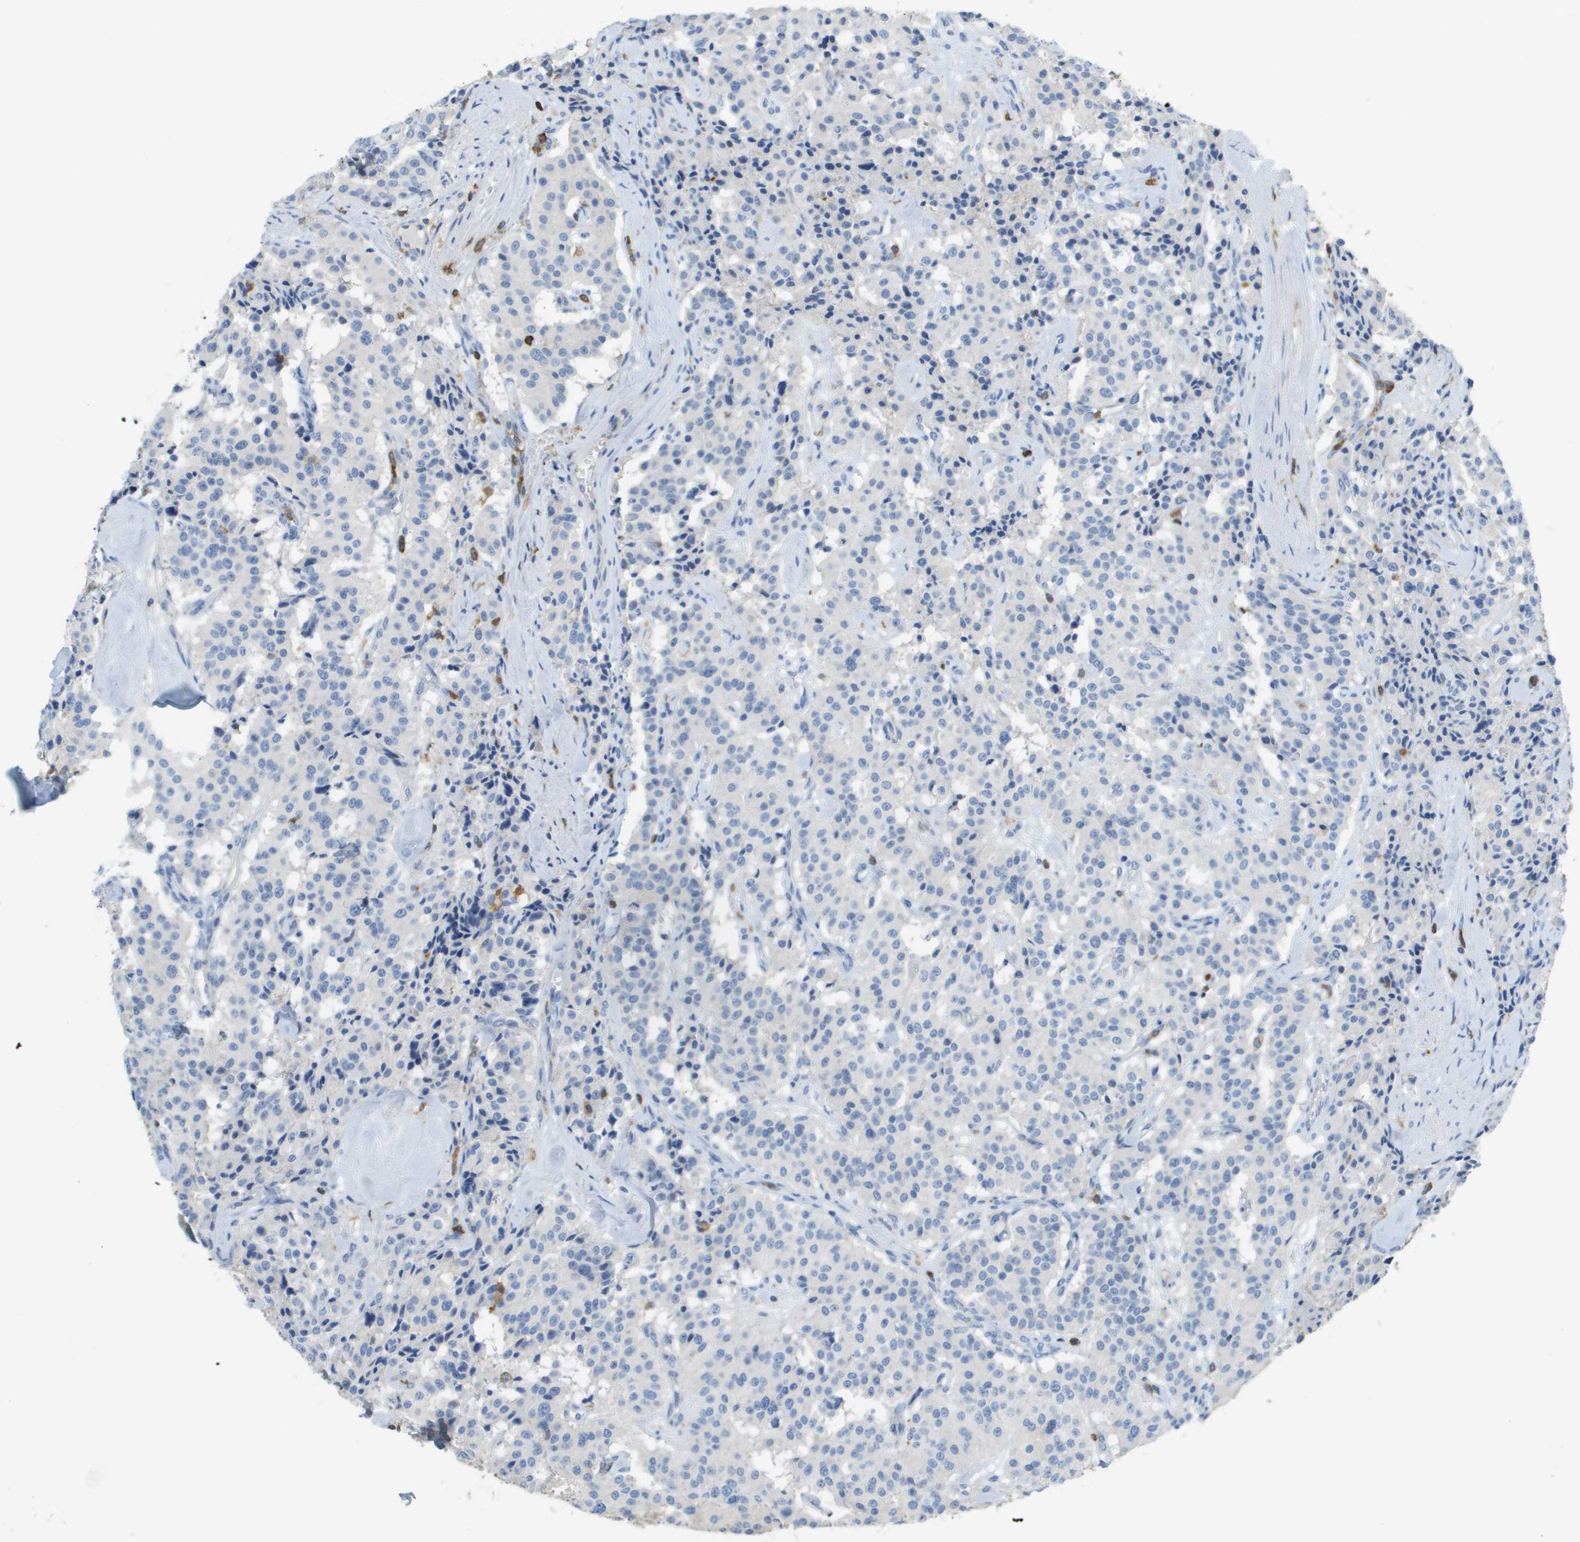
{"staining": {"intensity": "negative", "quantity": "none", "location": "none"}, "tissue": "carcinoid", "cell_type": "Tumor cells", "image_type": "cancer", "snomed": [{"axis": "morphology", "description": "Carcinoid, malignant, NOS"}, {"axis": "topography", "description": "Lung"}], "caption": "A high-resolution histopathology image shows immunohistochemistry (IHC) staining of carcinoid, which demonstrates no significant expression in tumor cells.", "gene": "APBB1IP", "patient": {"sex": "male", "age": 30}}